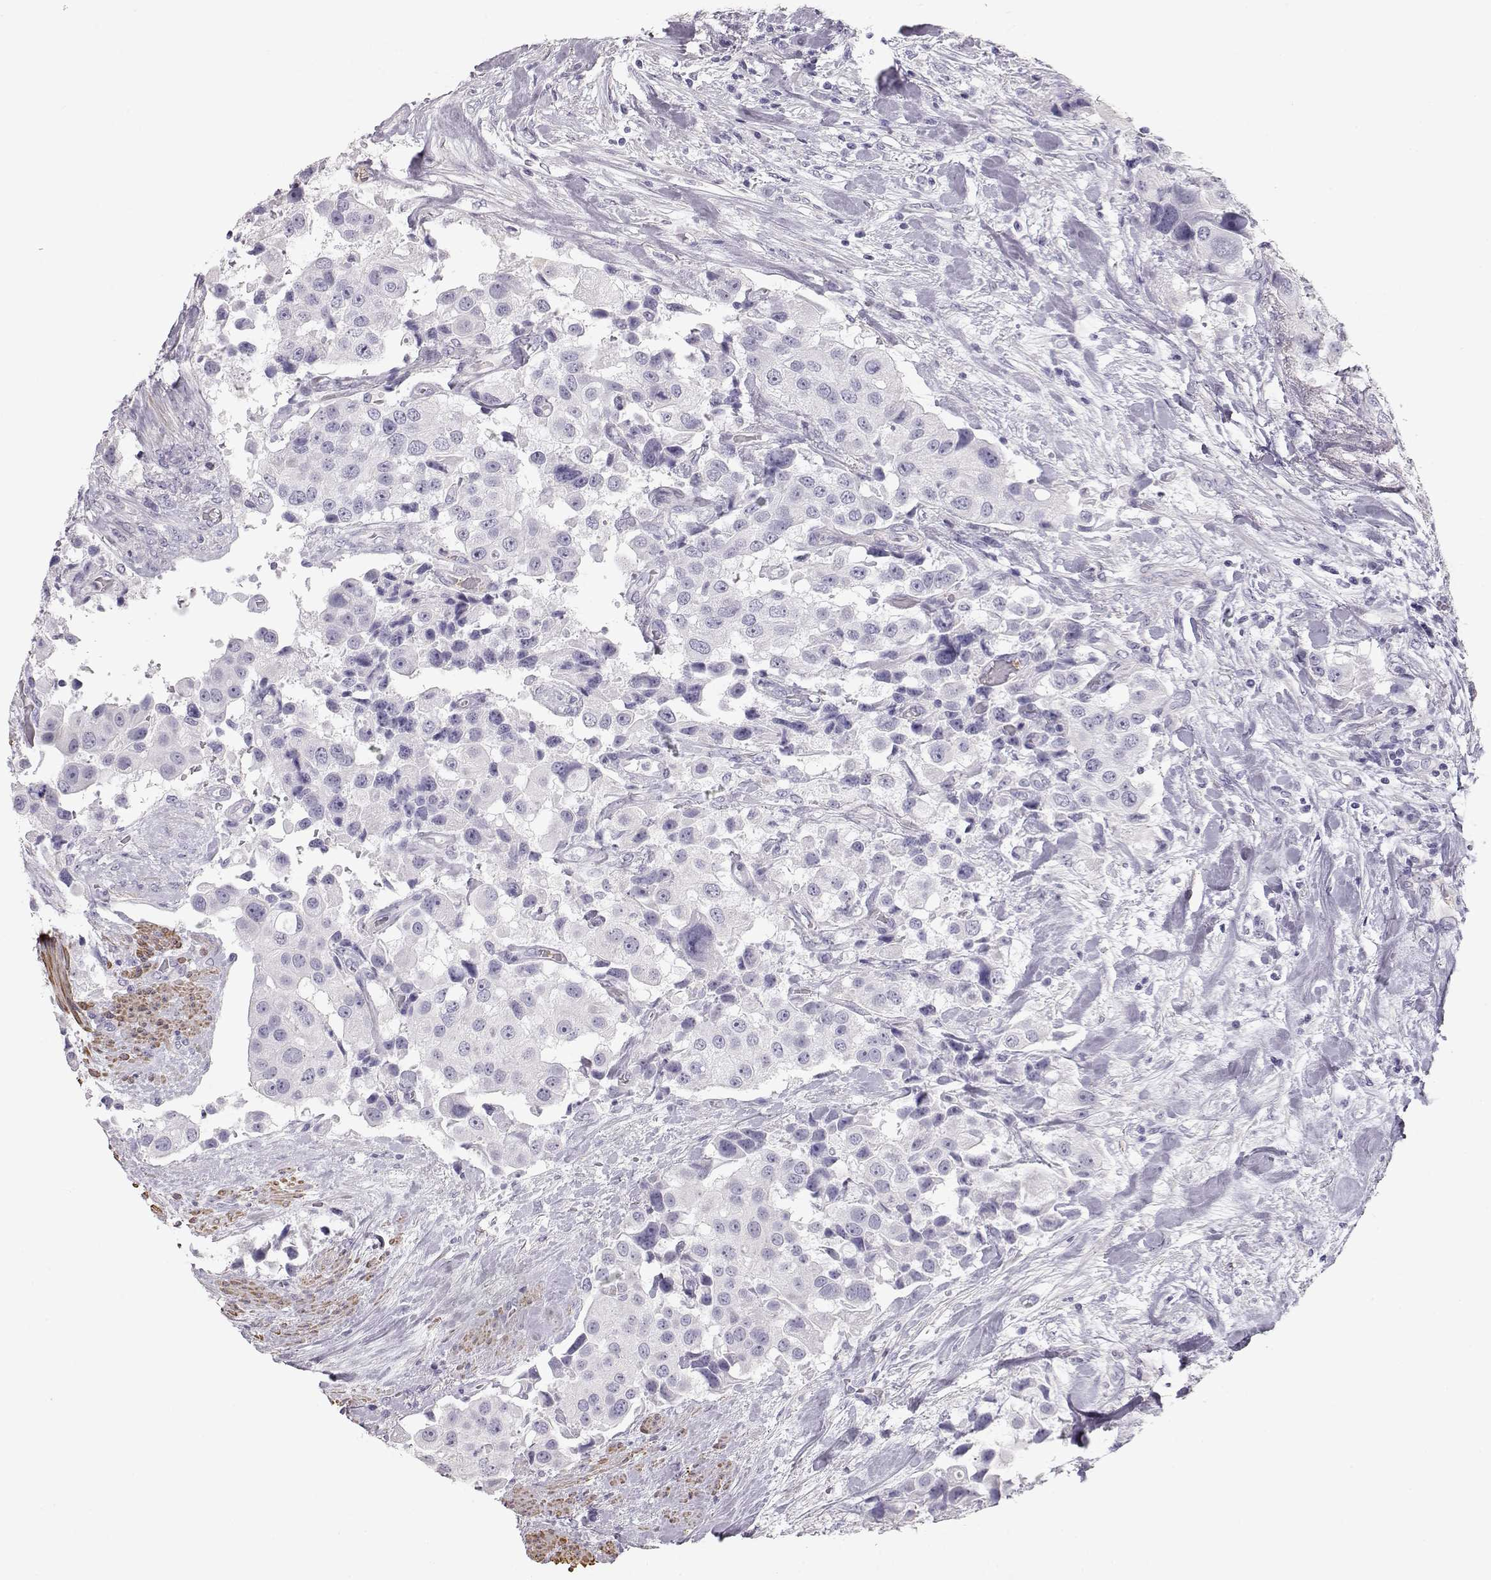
{"staining": {"intensity": "negative", "quantity": "none", "location": "none"}, "tissue": "urothelial cancer", "cell_type": "Tumor cells", "image_type": "cancer", "snomed": [{"axis": "morphology", "description": "Urothelial carcinoma, High grade"}, {"axis": "topography", "description": "Urinary bladder"}], "caption": "Immunohistochemical staining of human high-grade urothelial carcinoma displays no significant staining in tumor cells.", "gene": "SLITRK3", "patient": {"sex": "female", "age": 64}}